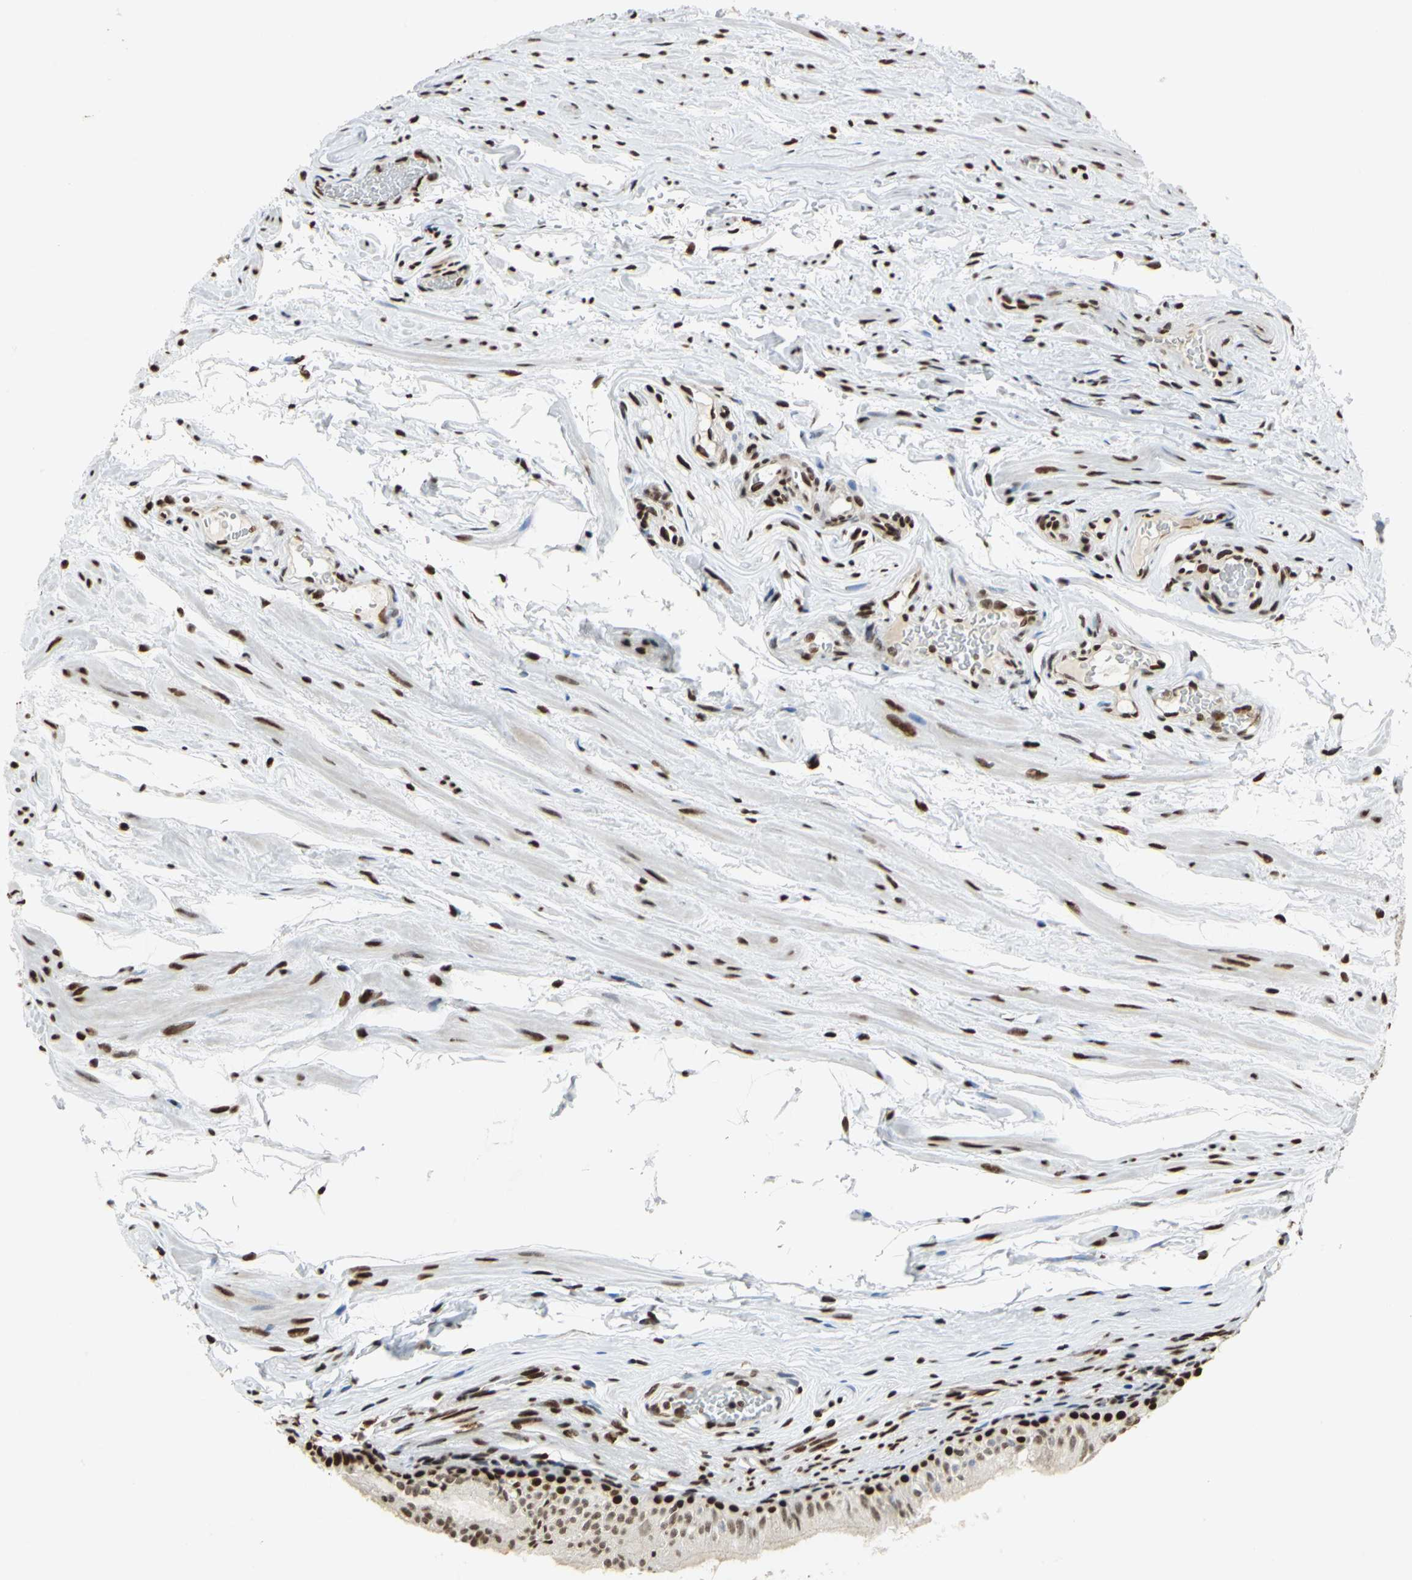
{"staining": {"intensity": "strong", "quantity": ">75%", "location": "nuclear"}, "tissue": "epididymis", "cell_type": "Glandular cells", "image_type": "normal", "snomed": [{"axis": "morphology", "description": "Normal tissue, NOS"}, {"axis": "topography", "description": "Testis"}, {"axis": "topography", "description": "Epididymis"}], "caption": "Strong nuclear staining for a protein is present in about >75% of glandular cells of unremarkable epididymis using immunohistochemistry (IHC).", "gene": "HMGB1", "patient": {"sex": "male", "age": 36}}